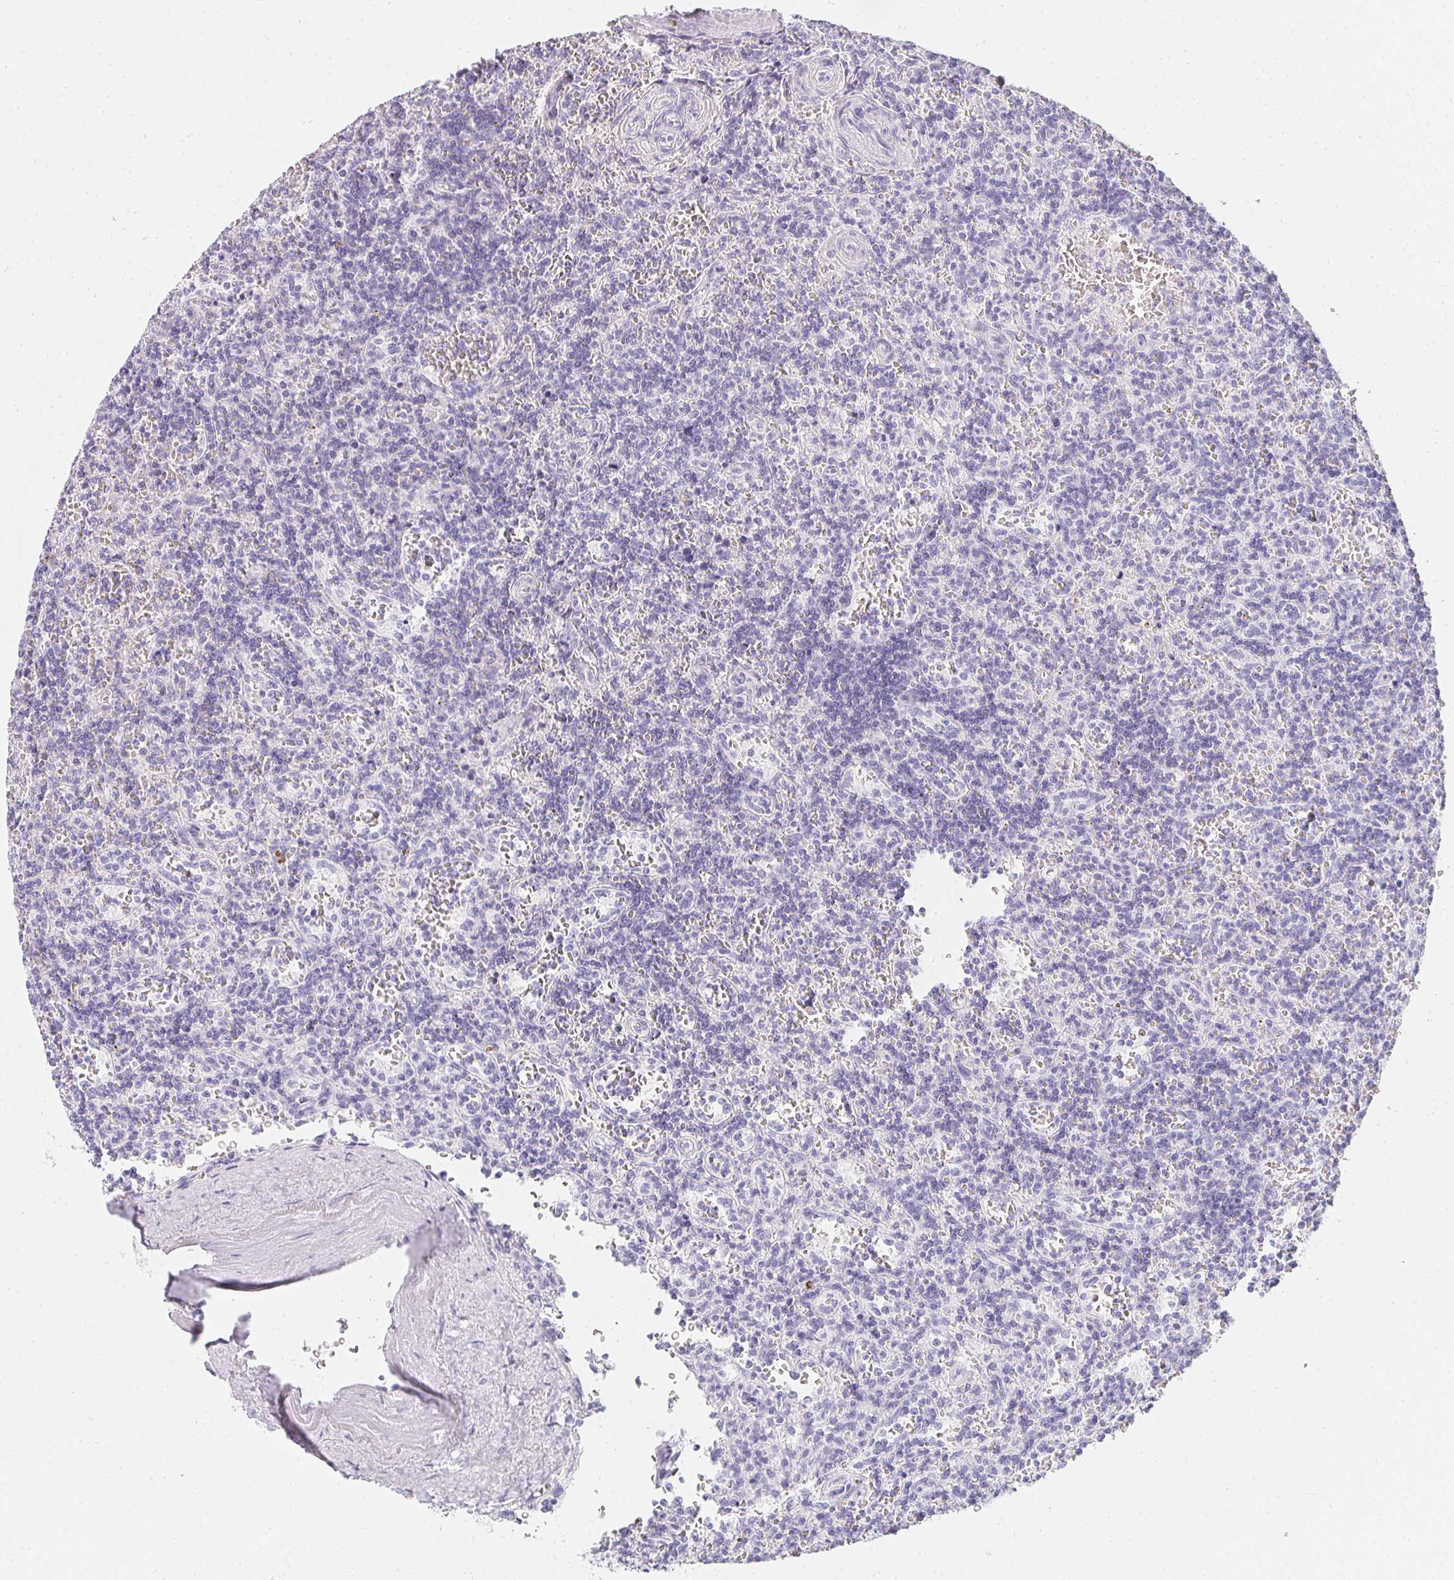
{"staining": {"intensity": "negative", "quantity": "none", "location": "none"}, "tissue": "lymphoma", "cell_type": "Tumor cells", "image_type": "cancer", "snomed": [{"axis": "morphology", "description": "Malignant lymphoma, non-Hodgkin's type, Low grade"}, {"axis": "topography", "description": "Spleen"}], "caption": "This is an immunohistochemistry (IHC) micrograph of human lymphoma. There is no expression in tumor cells.", "gene": "TPSD1", "patient": {"sex": "male", "age": 73}}